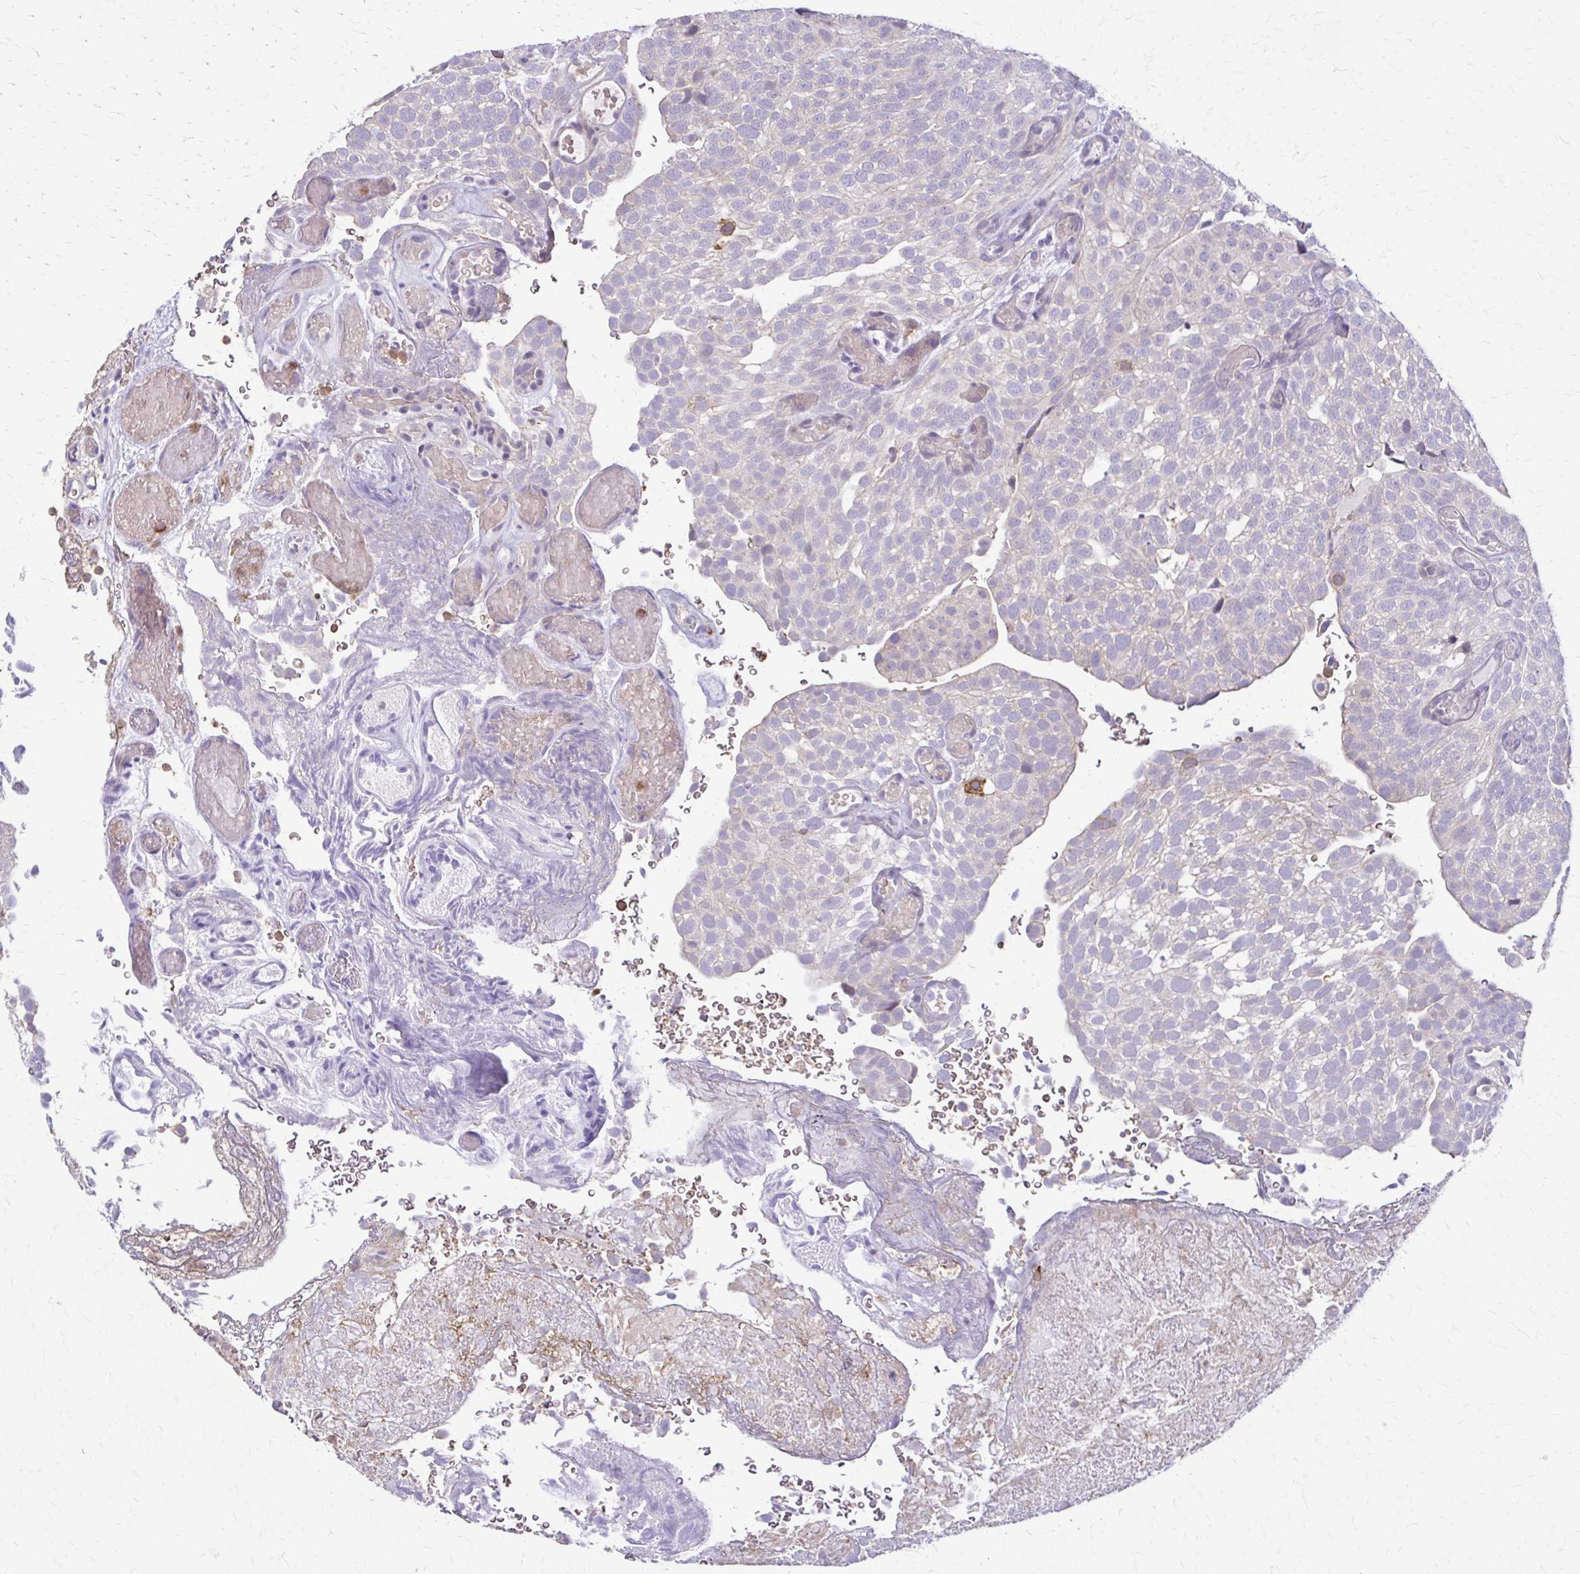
{"staining": {"intensity": "negative", "quantity": "none", "location": "none"}, "tissue": "urothelial cancer", "cell_type": "Tumor cells", "image_type": "cancer", "snomed": [{"axis": "morphology", "description": "Urothelial carcinoma, Low grade"}, {"axis": "topography", "description": "Urinary bladder"}], "caption": "The IHC histopathology image has no significant positivity in tumor cells of urothelial cancer tissue. (DAB immunohistochemistry with hematoxylin counter stain).", "gene": "PIK3AP1", "patient": {"sex": "male", "age": 78}}